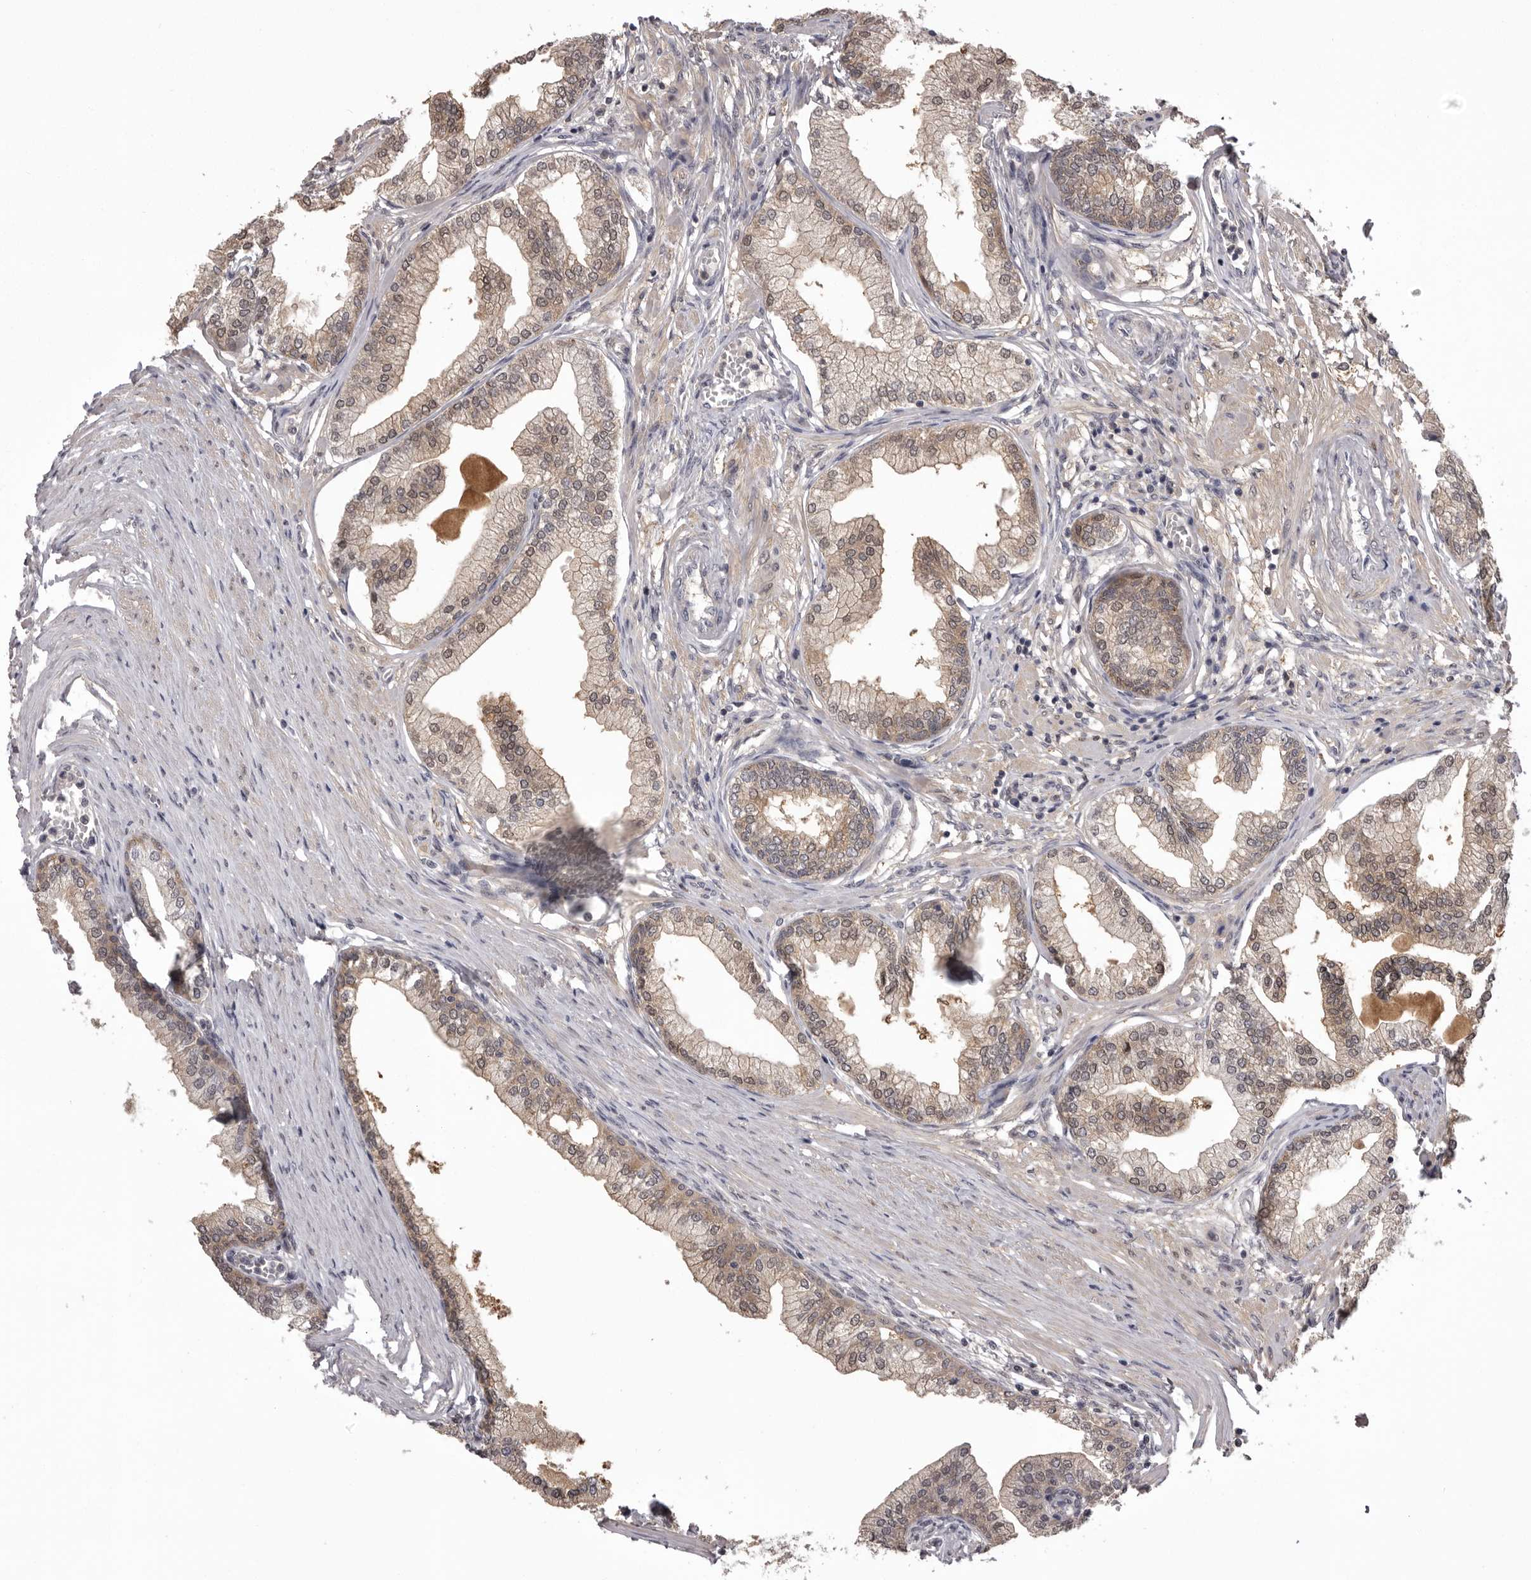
{"staining": {"intensity": "weak", "quantity": "25%-75%", "location": "cytoplasmic/membranous"}, "tissue": "prostate", "cell_type": "Glandular cells", "image_type": "normal", "snomed": [{"axis": "morphology", "description": "Normal tissue, NOS"}, {"axis": "morphology", "description": "Urothelial carcinoma, Low grade"}, {"axis": "topography", "description": "Urinary bladder"}, {"axis": "topography", "description": "Prostate"}], "caption": "A photomicrograph showing weak cytoplasmic/membranous expression in about 25%-75% of glandular cells in normal prostate, as visualized by brown immunohistochemical staining.", "gene": "MDH1", "patient": {"sex": "male", "age": 60}}